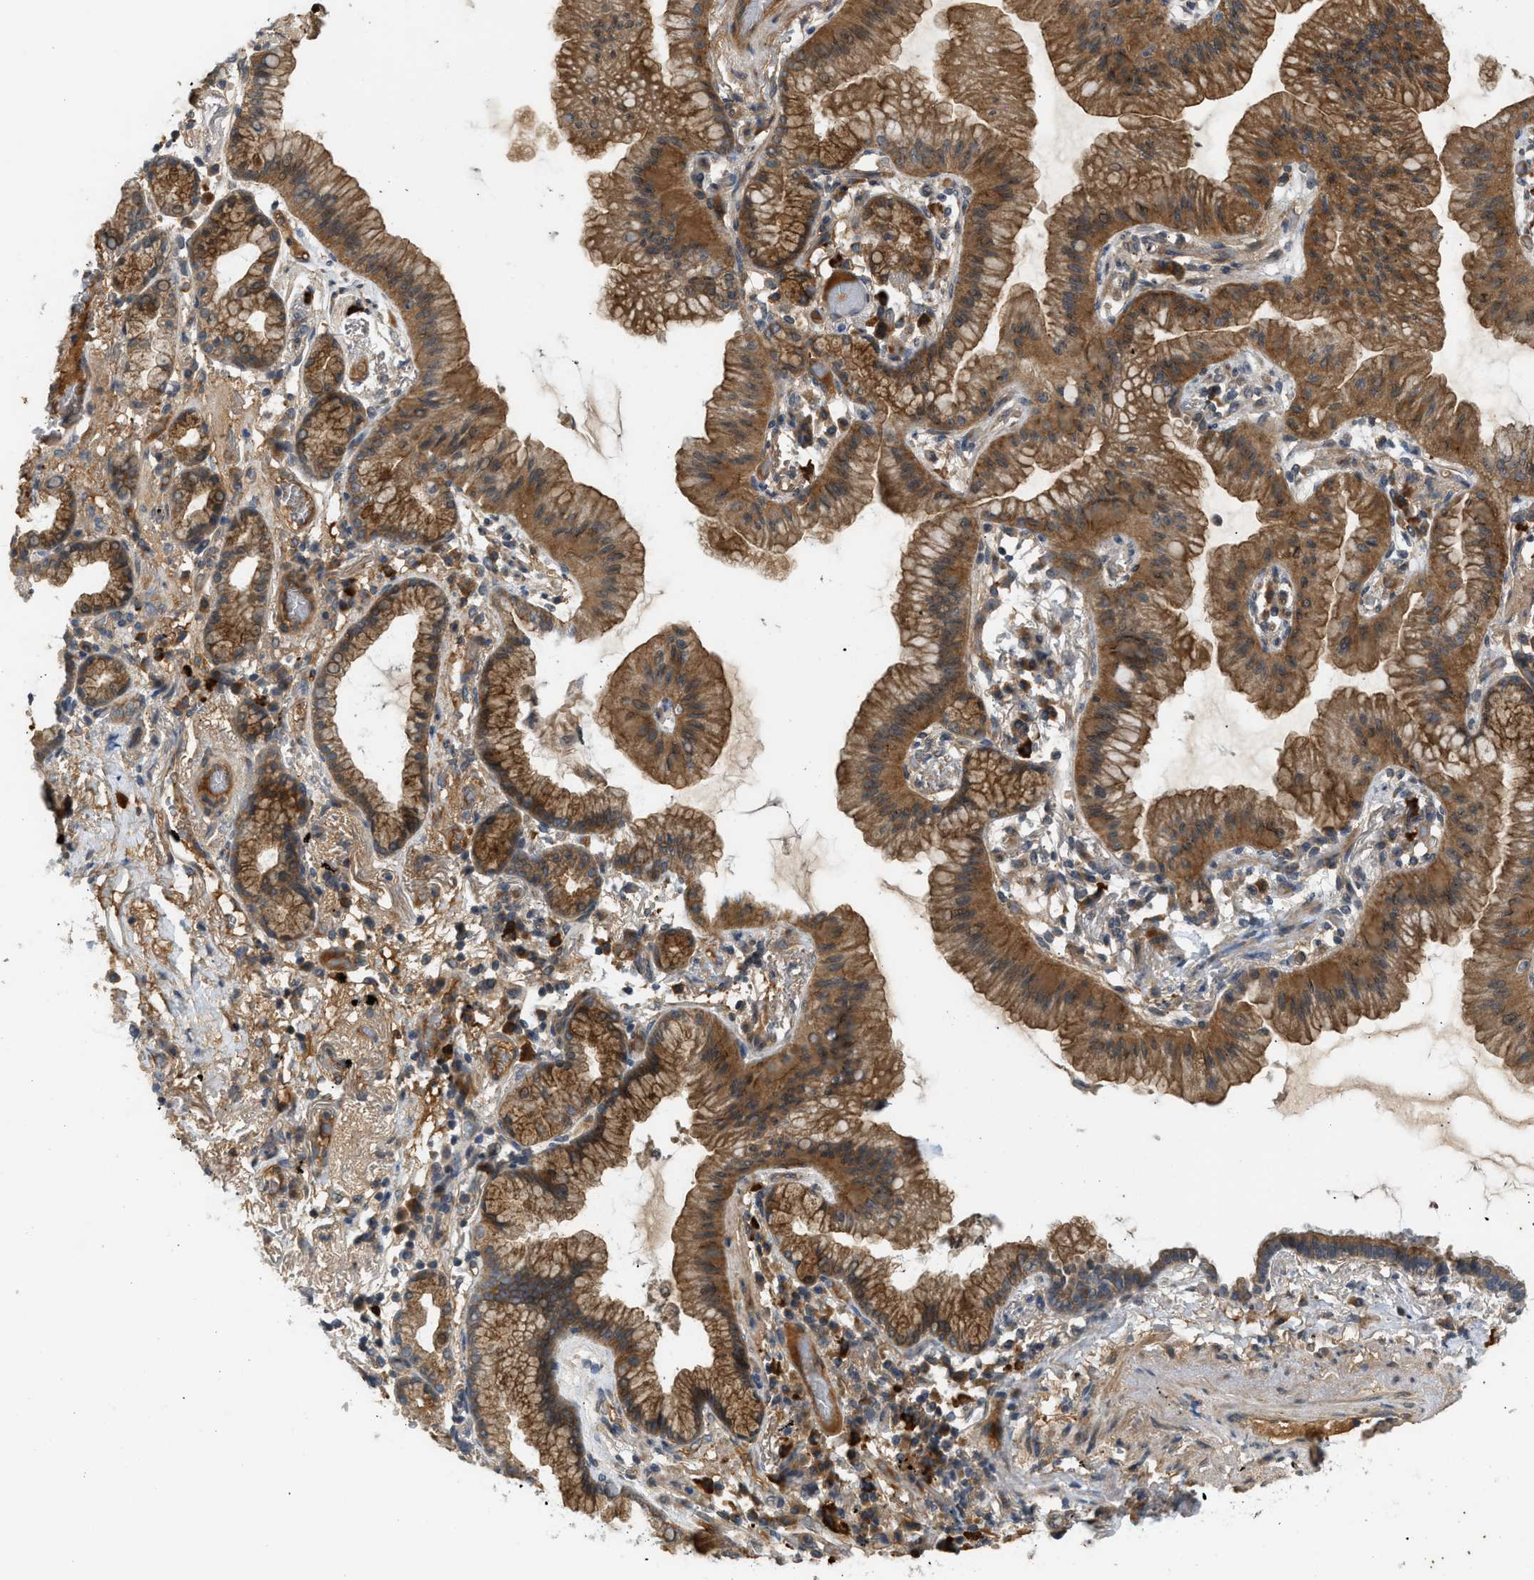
{"staining": {"intensity": "strong", "quantity": ">75%", "location": "cytoplasmic/membranous"}, "tissue": "lung cancer", "cell_type": "Tumor cells", "image_type": "cancer", "snomed": [{"axis": "morphology", "description": "Normal tissue, NOS"}, {"axis": "morphology", "description": "Adenocarcinoma, NOS"}, {"axis": "topography", "description": "Bronchus"}, {"axis": "topography", "description": "Lung"}], "caption": "IHC photomicrograph of neoplastic tissue: human lung cancer (adenocarcinoma) stained using immunohistochemistry displays high levels of strong protein expression localized specifically in the cytoplasmic/membranous of tumor cells, appearing as a cytoplasmic/membranous brown color.", "gene": "ADCY8", "patient": {"sex": "female", "age": 70}}